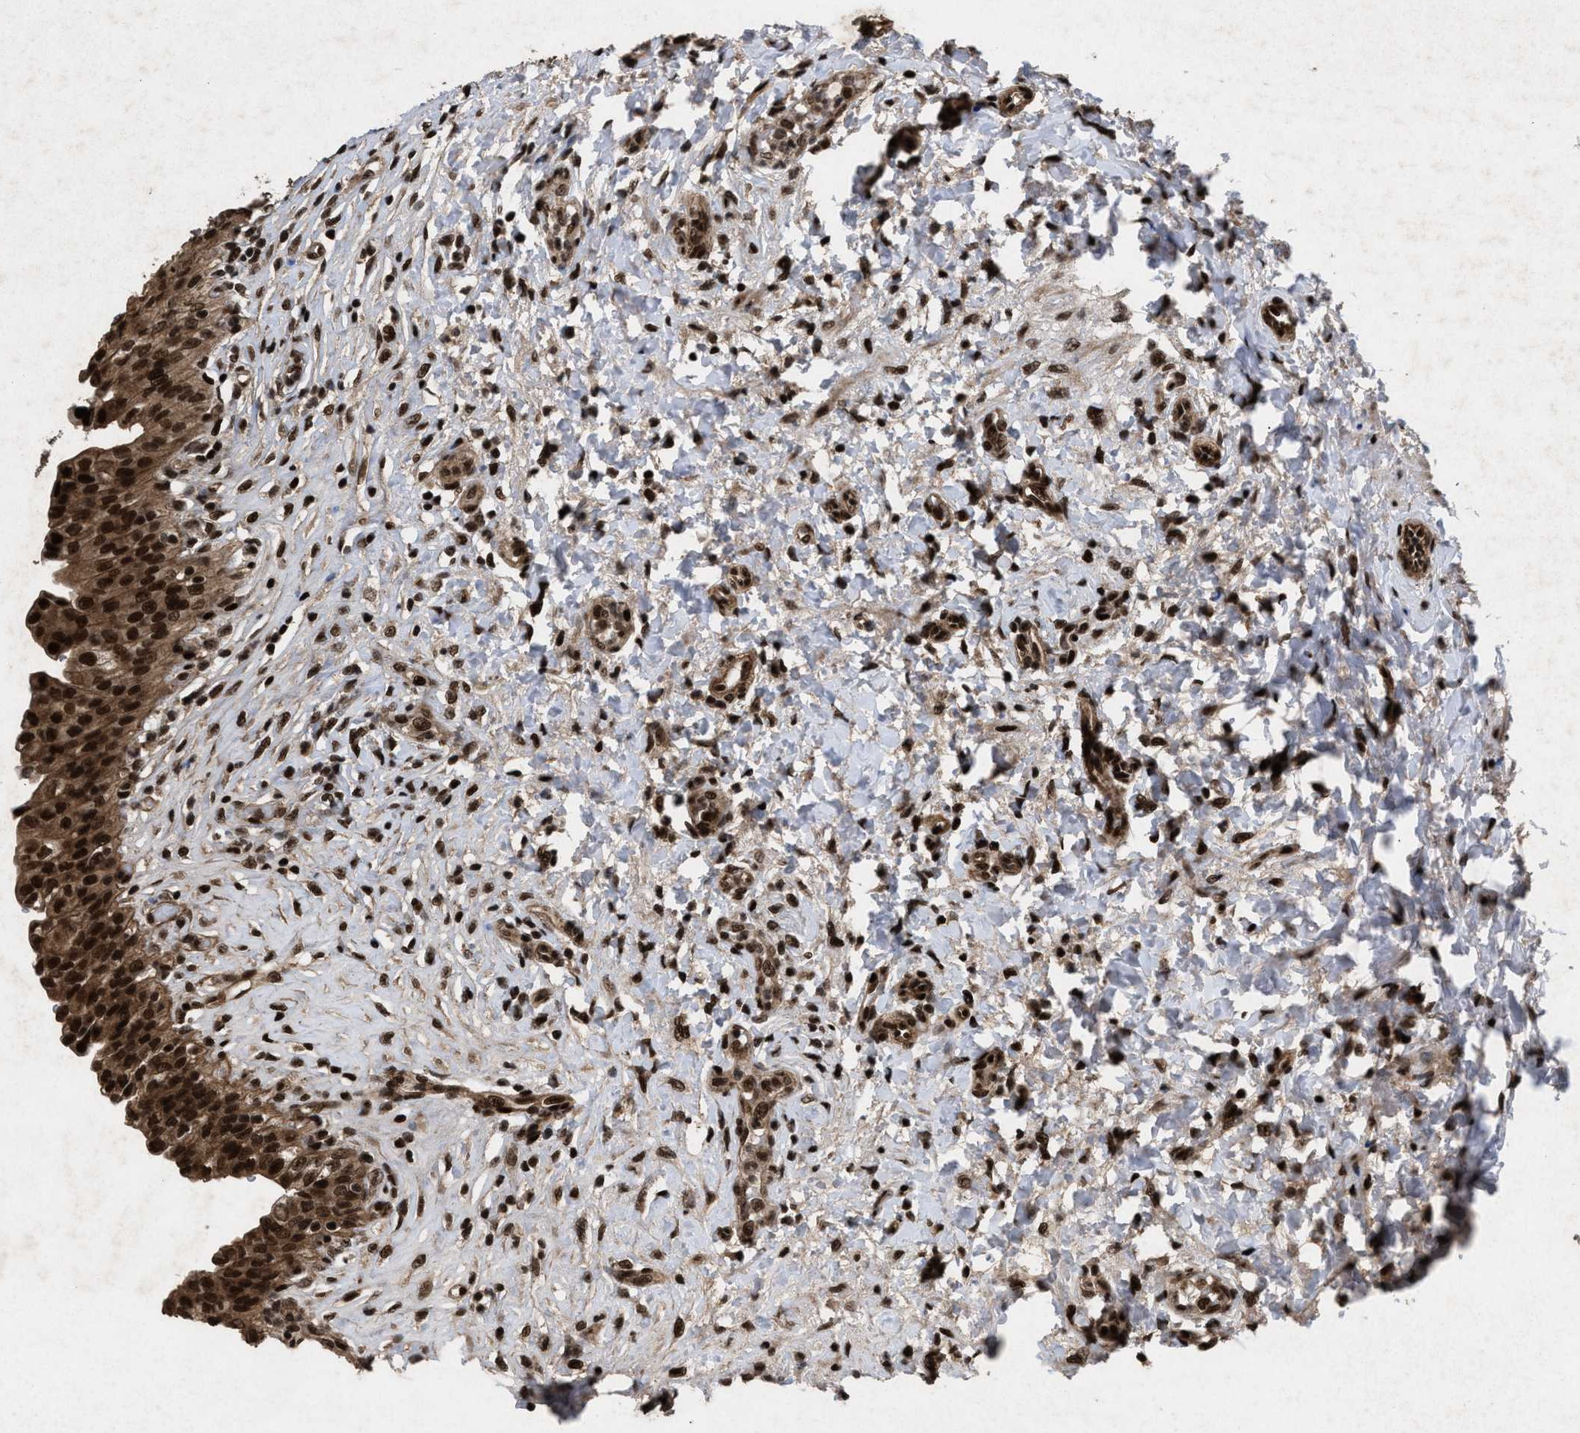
{"staining": {"intensity": "strong", "quantity": ">75%", "location": "cytoplasmic/membranous,nuclear"}, "tissue": "urinary bladder", "cell_type": "Urothelial cells", "image_type": "normal", "snomed": [{"axis": "morphology", "description": "Urothelial carcinoma, High grade"}, {"axis": "topography", "description": "Urinary bladder"}], "caption": "Immunohistochemistry staining of normal urinary bladder, which demonstrates high levels of strong cytoplasmic/membranous,nuclear expression in about >75% of urothelial cells indicating strong cytoplasmic/membranous,nuclear protein staining. The staining was performed using DAB (3,3'-diaminobenzidine) (brown) for protein detection and nuclei were counterstained in hematoxylin (blue).", "gene": "WIZ", "patient": {"sex": "male", "age": 46}}